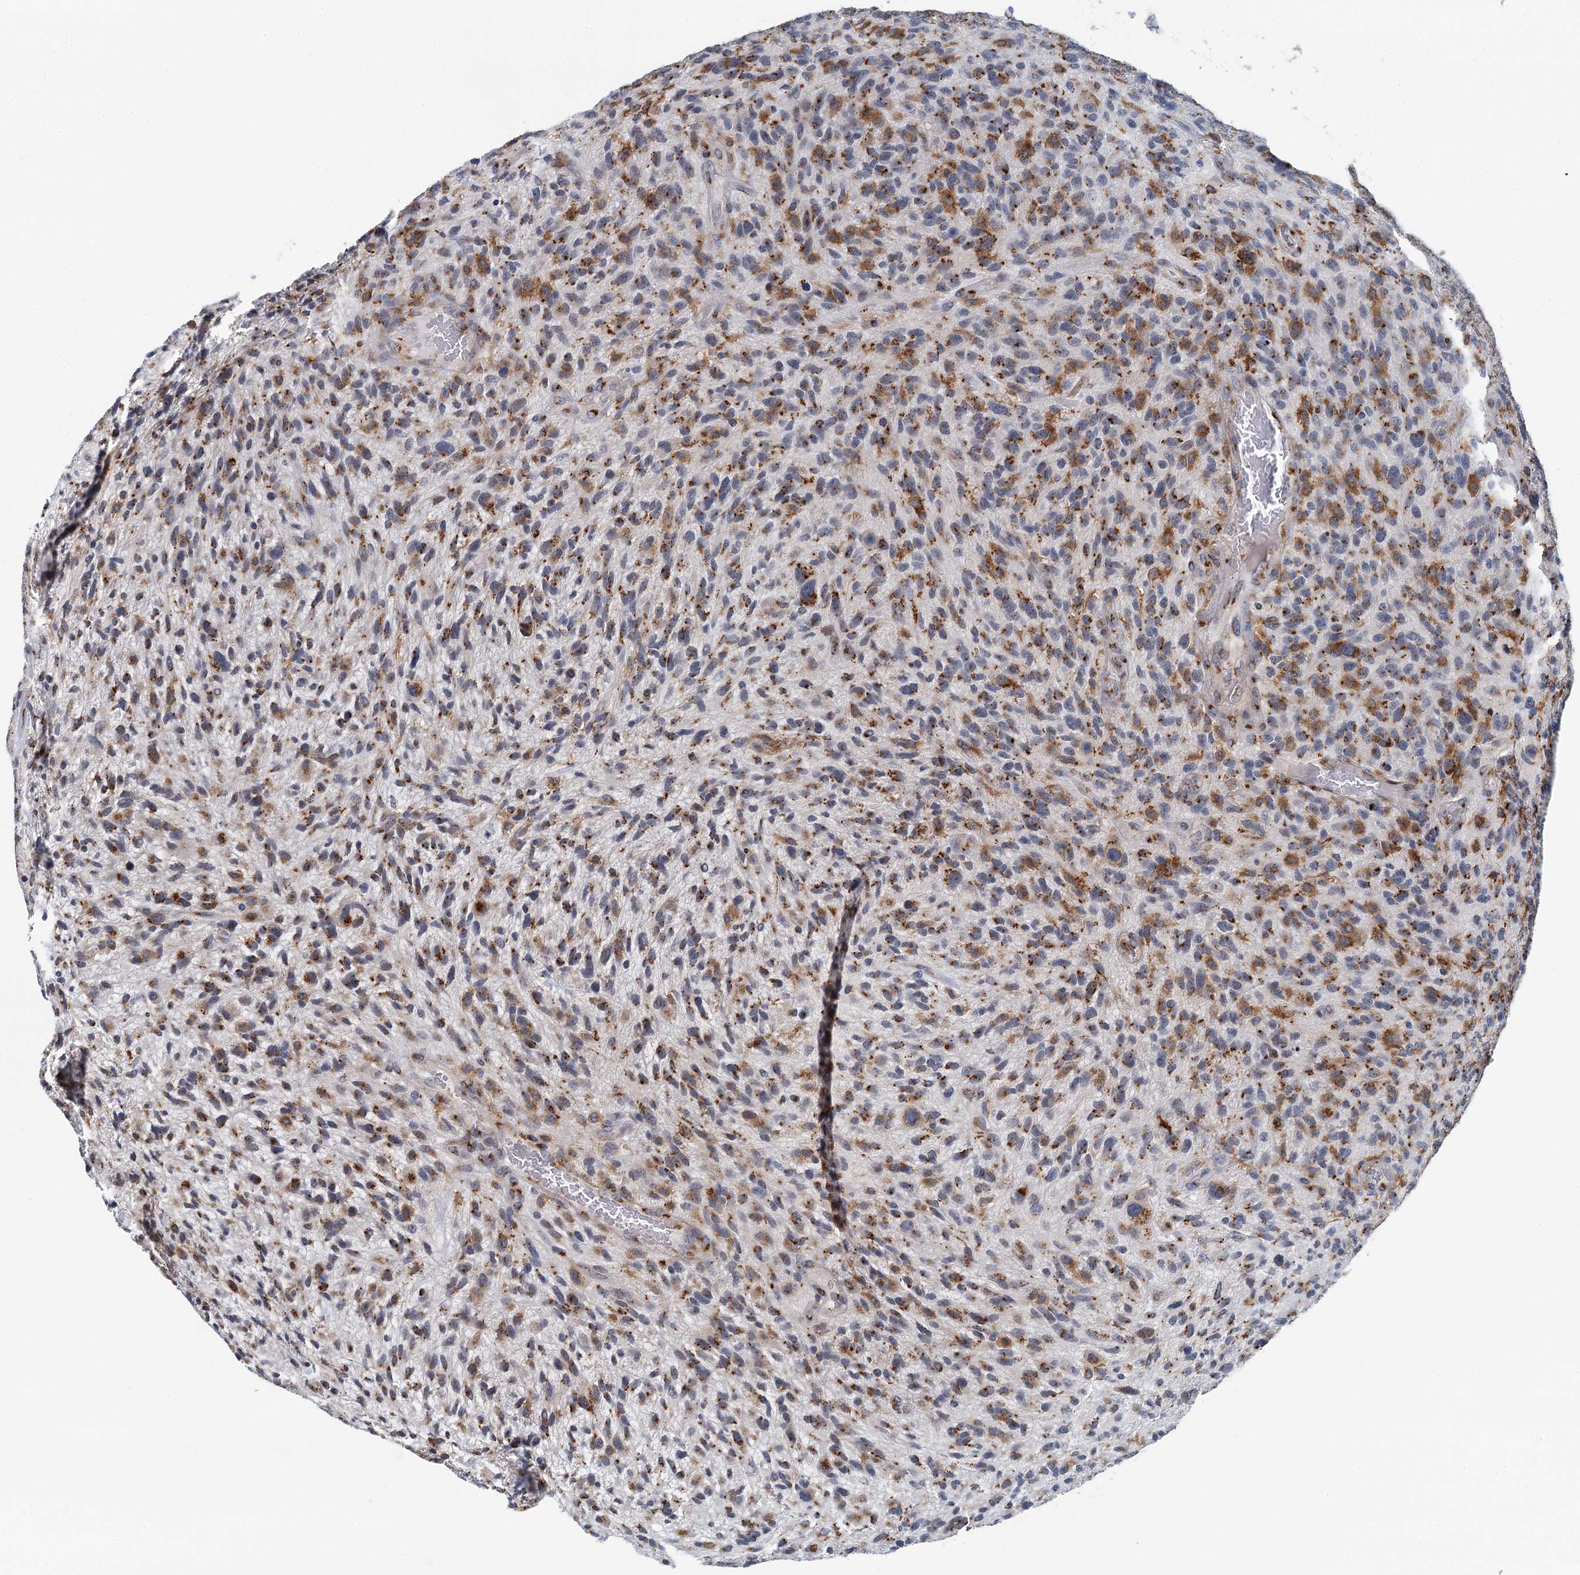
{"staining": {"intensity": "moderate", "quantity": "25%-75%", "location": "cytoplasmic/membranous"}, "tissue": "glioma", "cell_type": "Tumor cells", "image_type": "cancer", "snomed": [{"axis": "morphology", "description": "Glioma, malignant, High grade"}, {"axis": "topography", "description": "Brain"}], "caption": "IHC of glioma displays medium levels of moderate cytoplasmic/membranous staining in approximately 25%-75% of tumor cells.", "gene": "BET1L", "patient": {"sex": "male", "age": 47}}